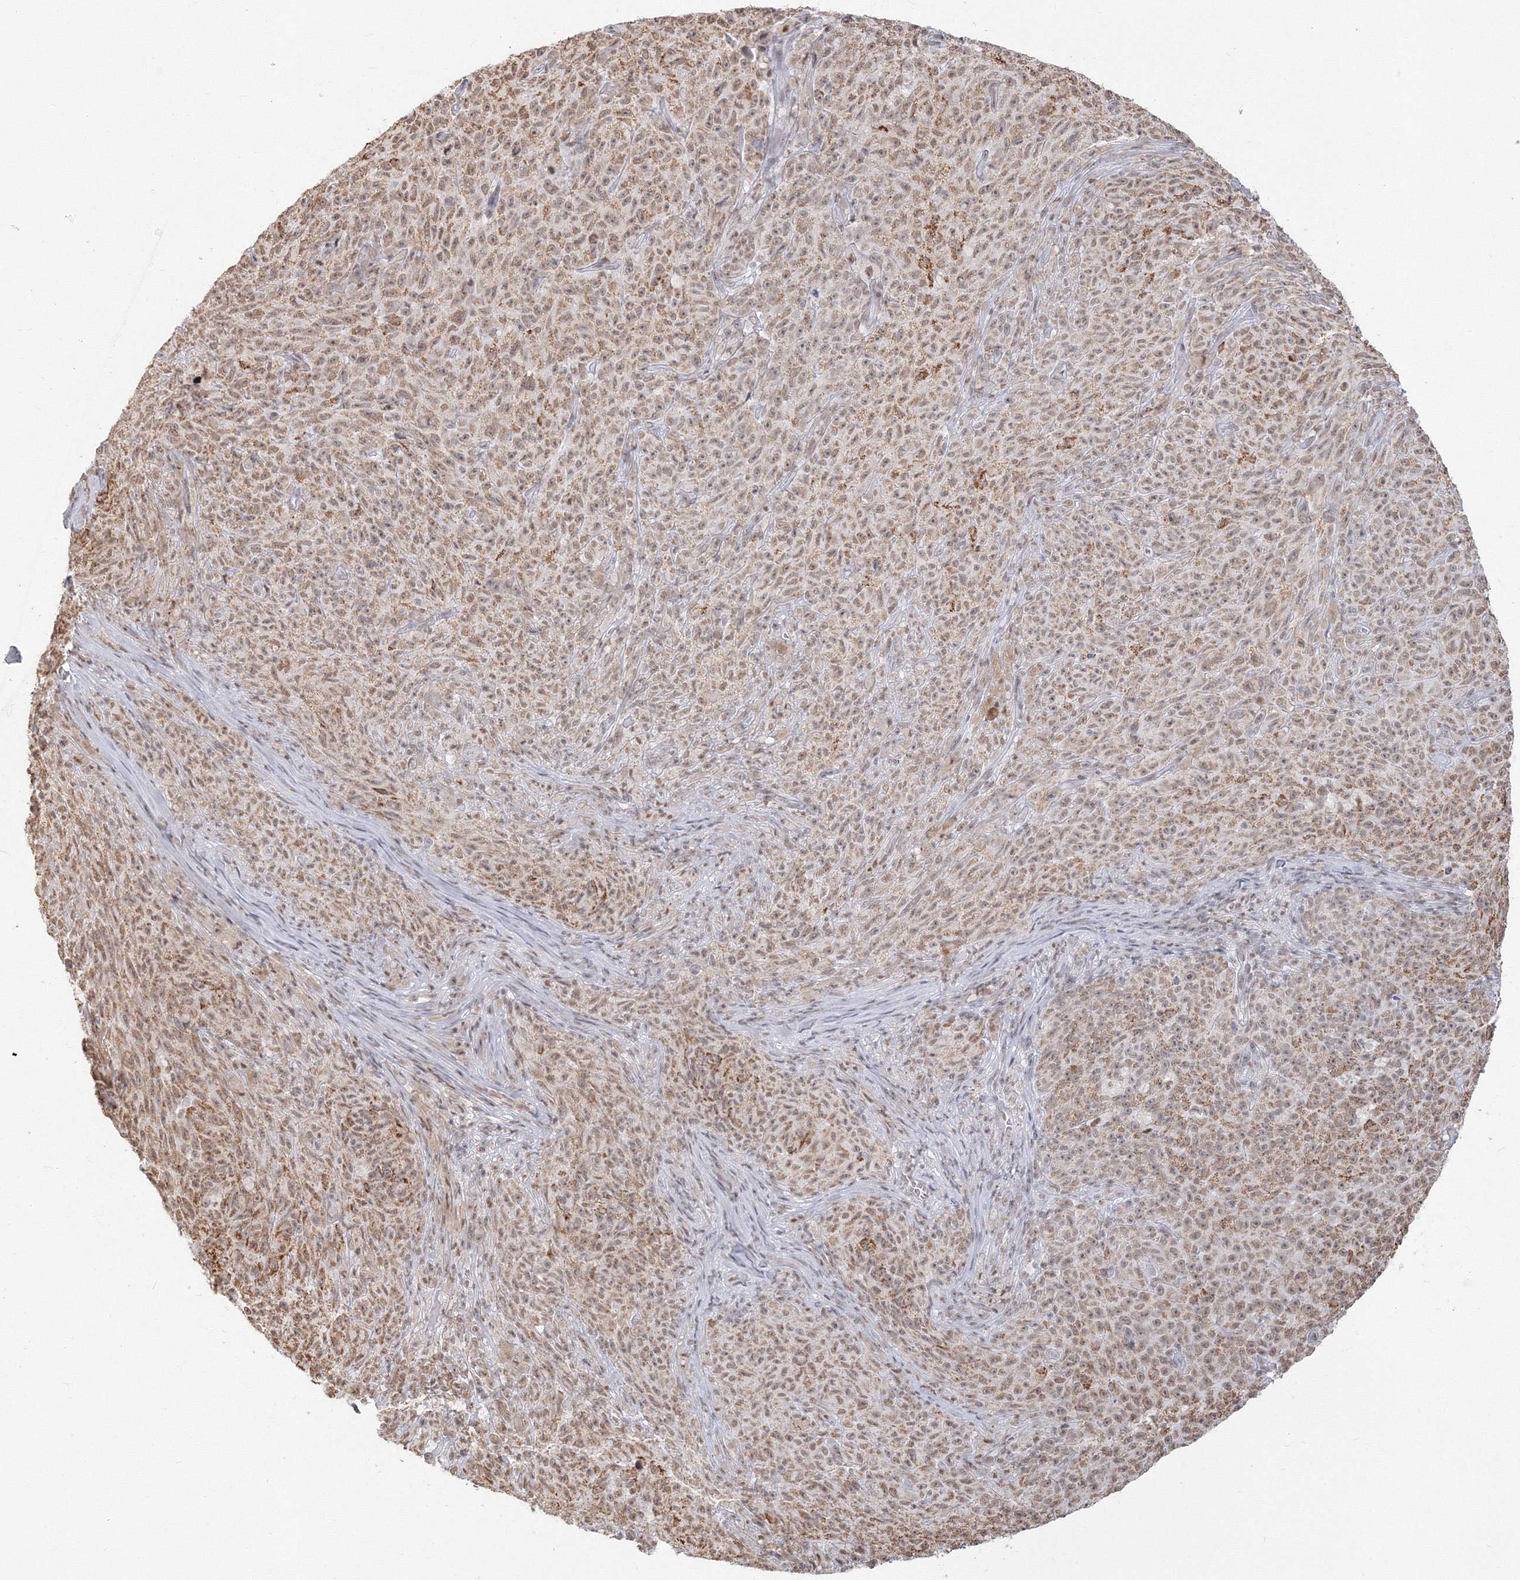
{"staining": {"intensity": "moderate", "quantity": ">75%", "location": "cytoplasmic/membranous,nuclear"}, "tissue": "melanoma", "cell_type": "Tumor cells", "image_type": "cancer", "snomed": [{"axis": "morphology", "description": "Malignant melanoma, NOS"}, {"axis": "topography", "description": "Skin"}], "caption": "Tumor cells display moderate cytoplasmic/membranous and nuclear staining in approximately >75% of cells in melanoma.", "gene": "PPP4R2", "patient": {"sex": "female", "age": 82}}